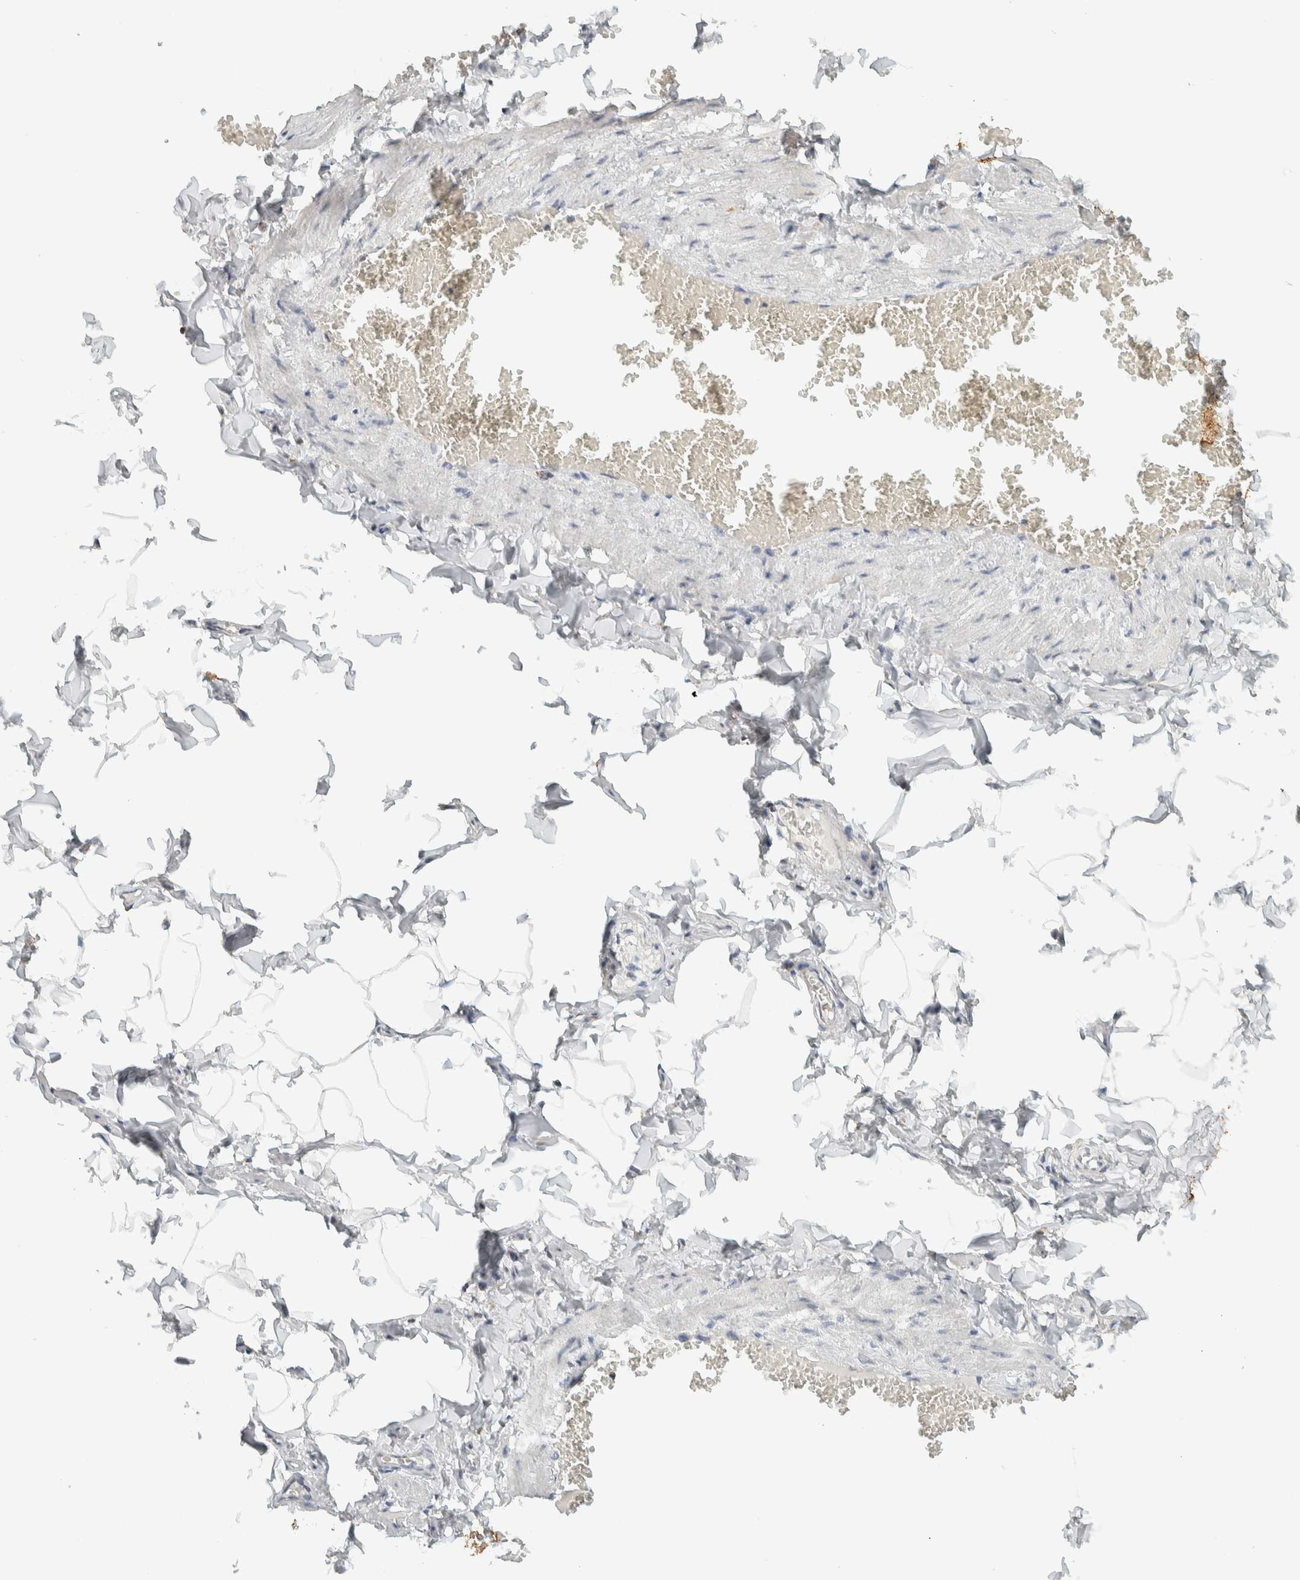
{"staining": {"intensity": "moderate", "quantity": "25%-75%", "location": "cytoplasmic/membranous"}, "tissue": "adipose tissue", "cell_type": "Adipocytes", "image_type": "normal", "snomed": [{"axis": "morphology", "description": "Normal tissue, NOS"}, {"axis": "topography", "description": "Vascular tissue"}], "caption": "A micrograph of human adipose tissue stained for a protein demonstrates moderate cytoplasmic/membranous brown staining in adipocytes.", "gene": "ZNF454", "patient": {"sex": "male", "age": 41}}